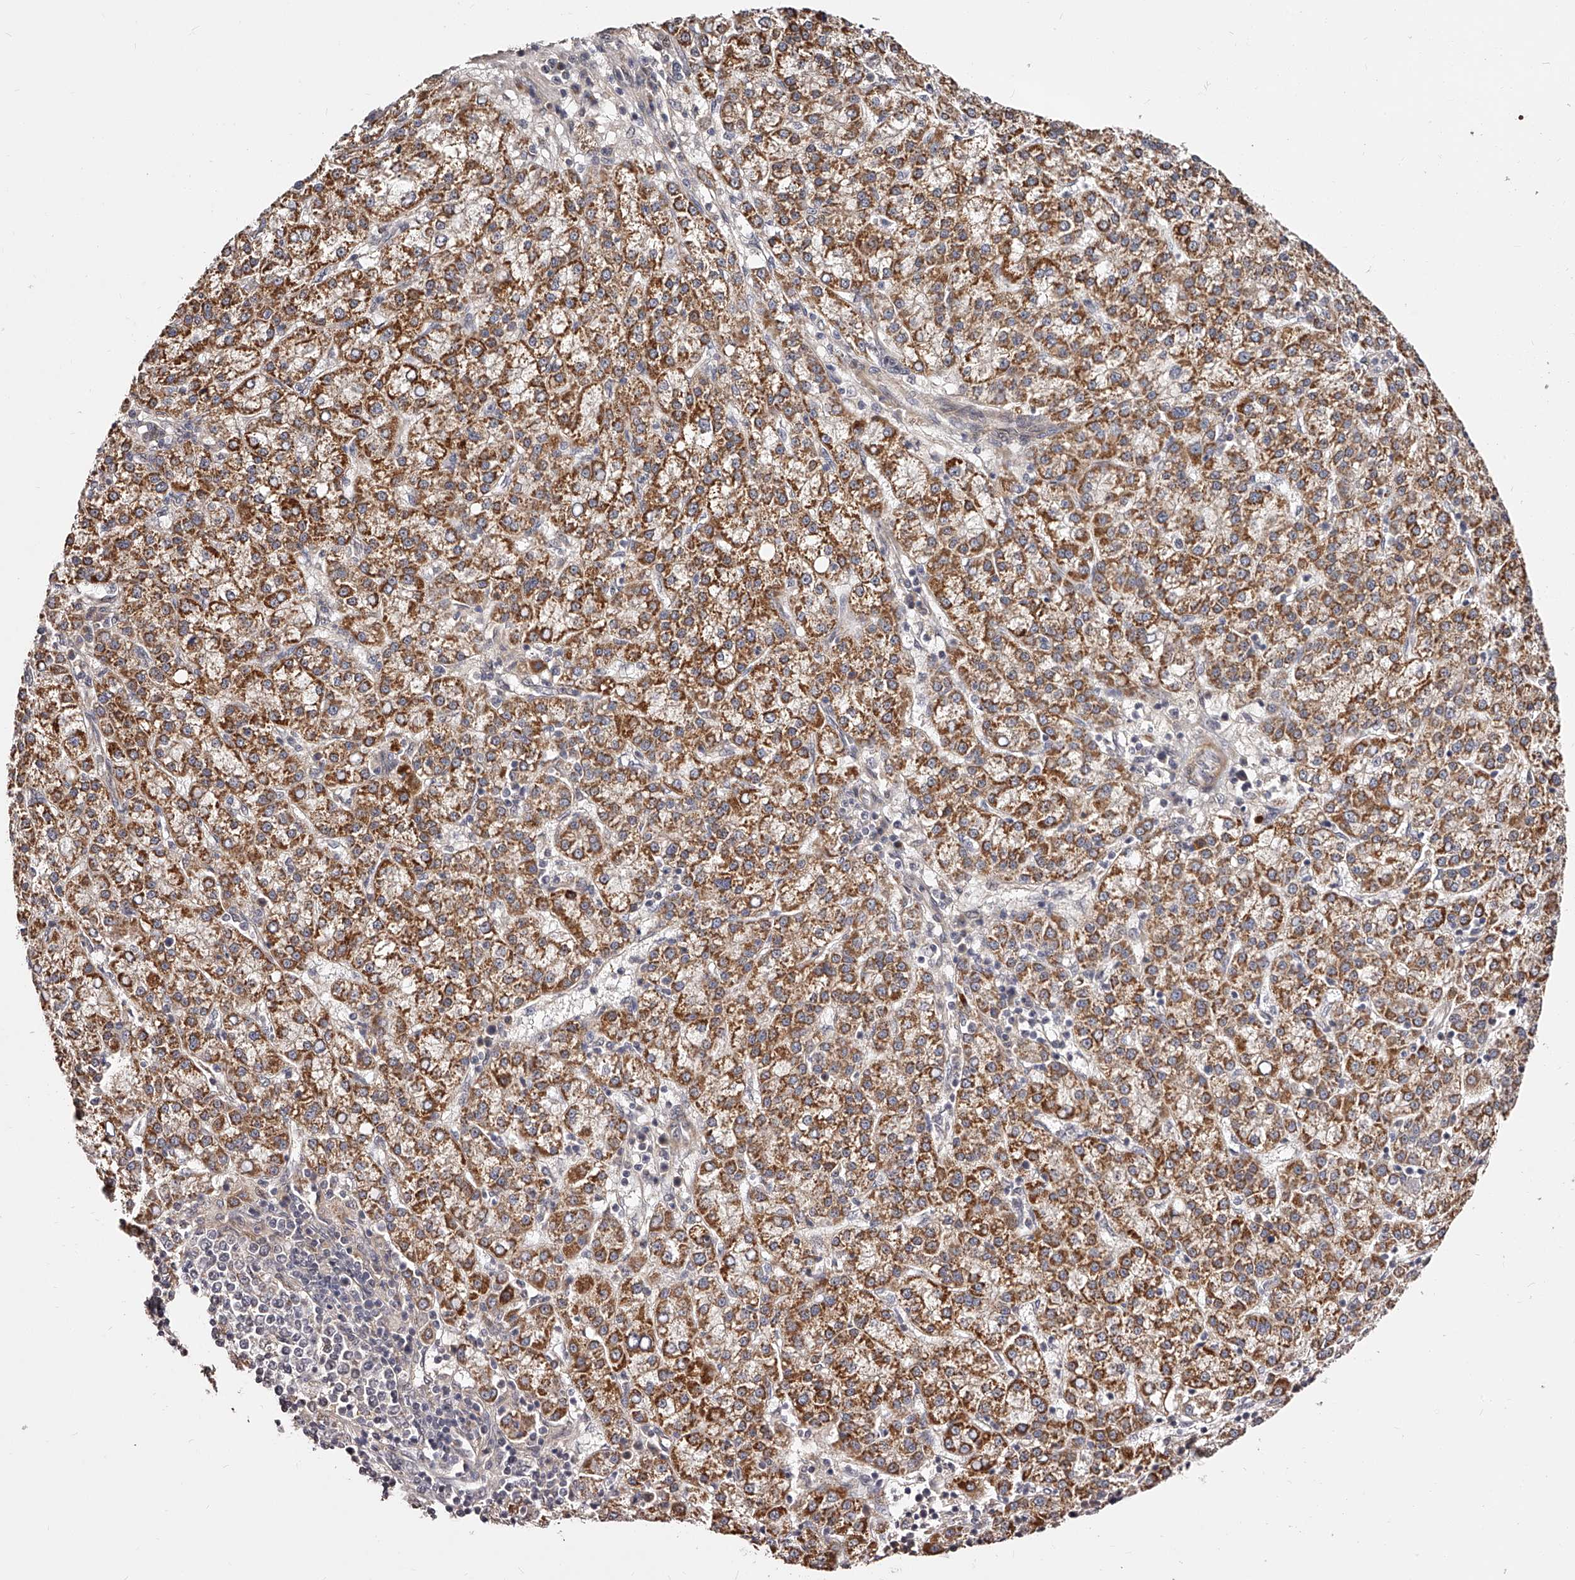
{"staining": {"intensity": "moderate", "quantity": ">75%", "location": "cytoplasmic/membranous"}, "tissue": "liver cancer", "cell_type": "Tumor cells", "image_type": "cancer", "snomed": [{"axis": "morphology", "description": "Carcinoma, Hepatocellular, NOS"}, {"axis": "topography", "description": "Liver"}], "caption": "DAB (3,3'-diaminobenzidine) immunohistochemical staining of human liver cancer exhibits moderate cytoplasmic/membranous protein expression in about >75% of tumor cells.", "gene": "ZNF502", "patient": {"sex": "female", "age": 58}}